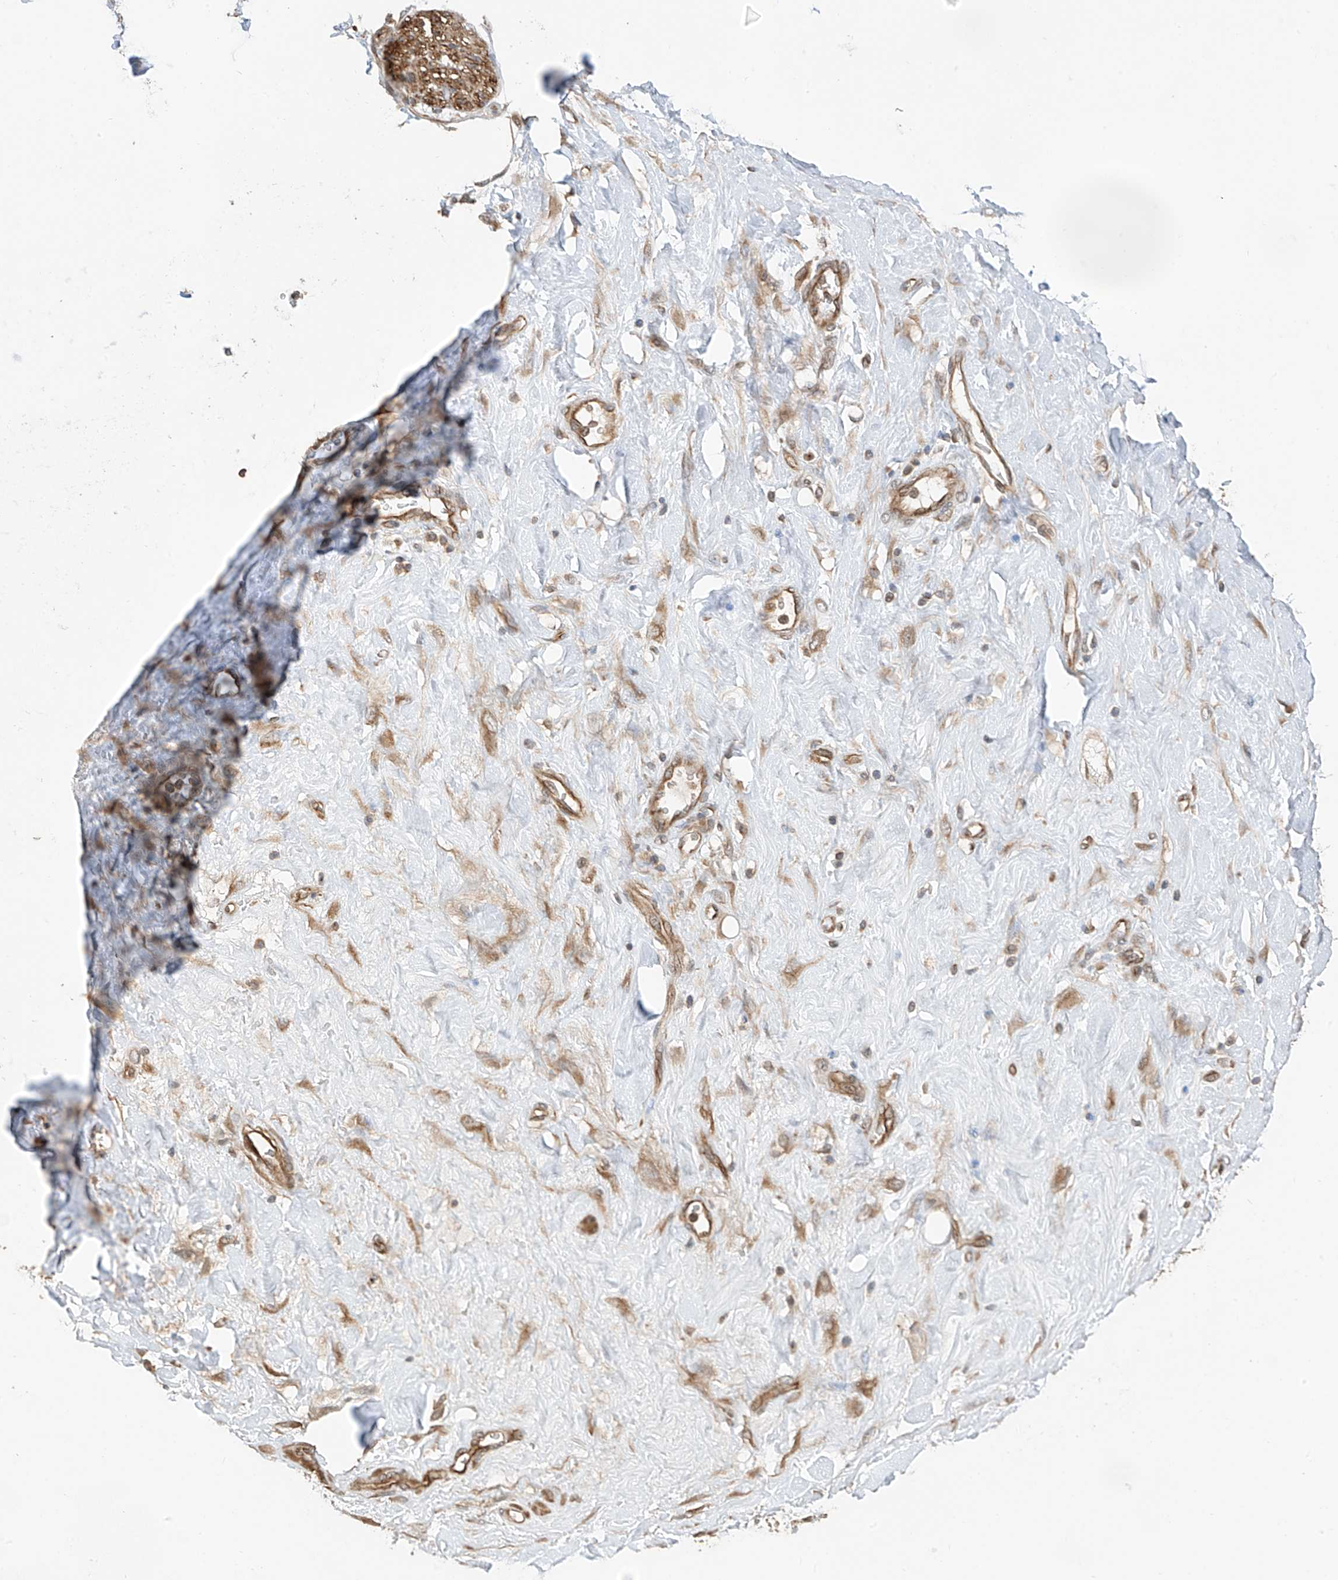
{"staining": {"intensity": "moderate", "quantity": ">75%", "location": "cytoplasmic/membranous"}, "tissue": "soft tissue", "cell_type": "Fibroblasts", "image_type": "normal", "snomed": [{"axis": "morphology", "description": "Normal tissue, NOS"}, {"axis": "morphology", "description": "Adenocarcinoma, NOS"}, {"axis": "topography", "description": "Pancreas"}, {"axis": "topography", "description": "Peripheral nerve tissue"}], "caption": "IHC of benign soft tissue shows medium levels of moderate cytoplasmic/membranous positivity in approximately >75% of fibroblasts.", "gene": "RPAIN", "patient": {"sex": "male", "age": 59}}